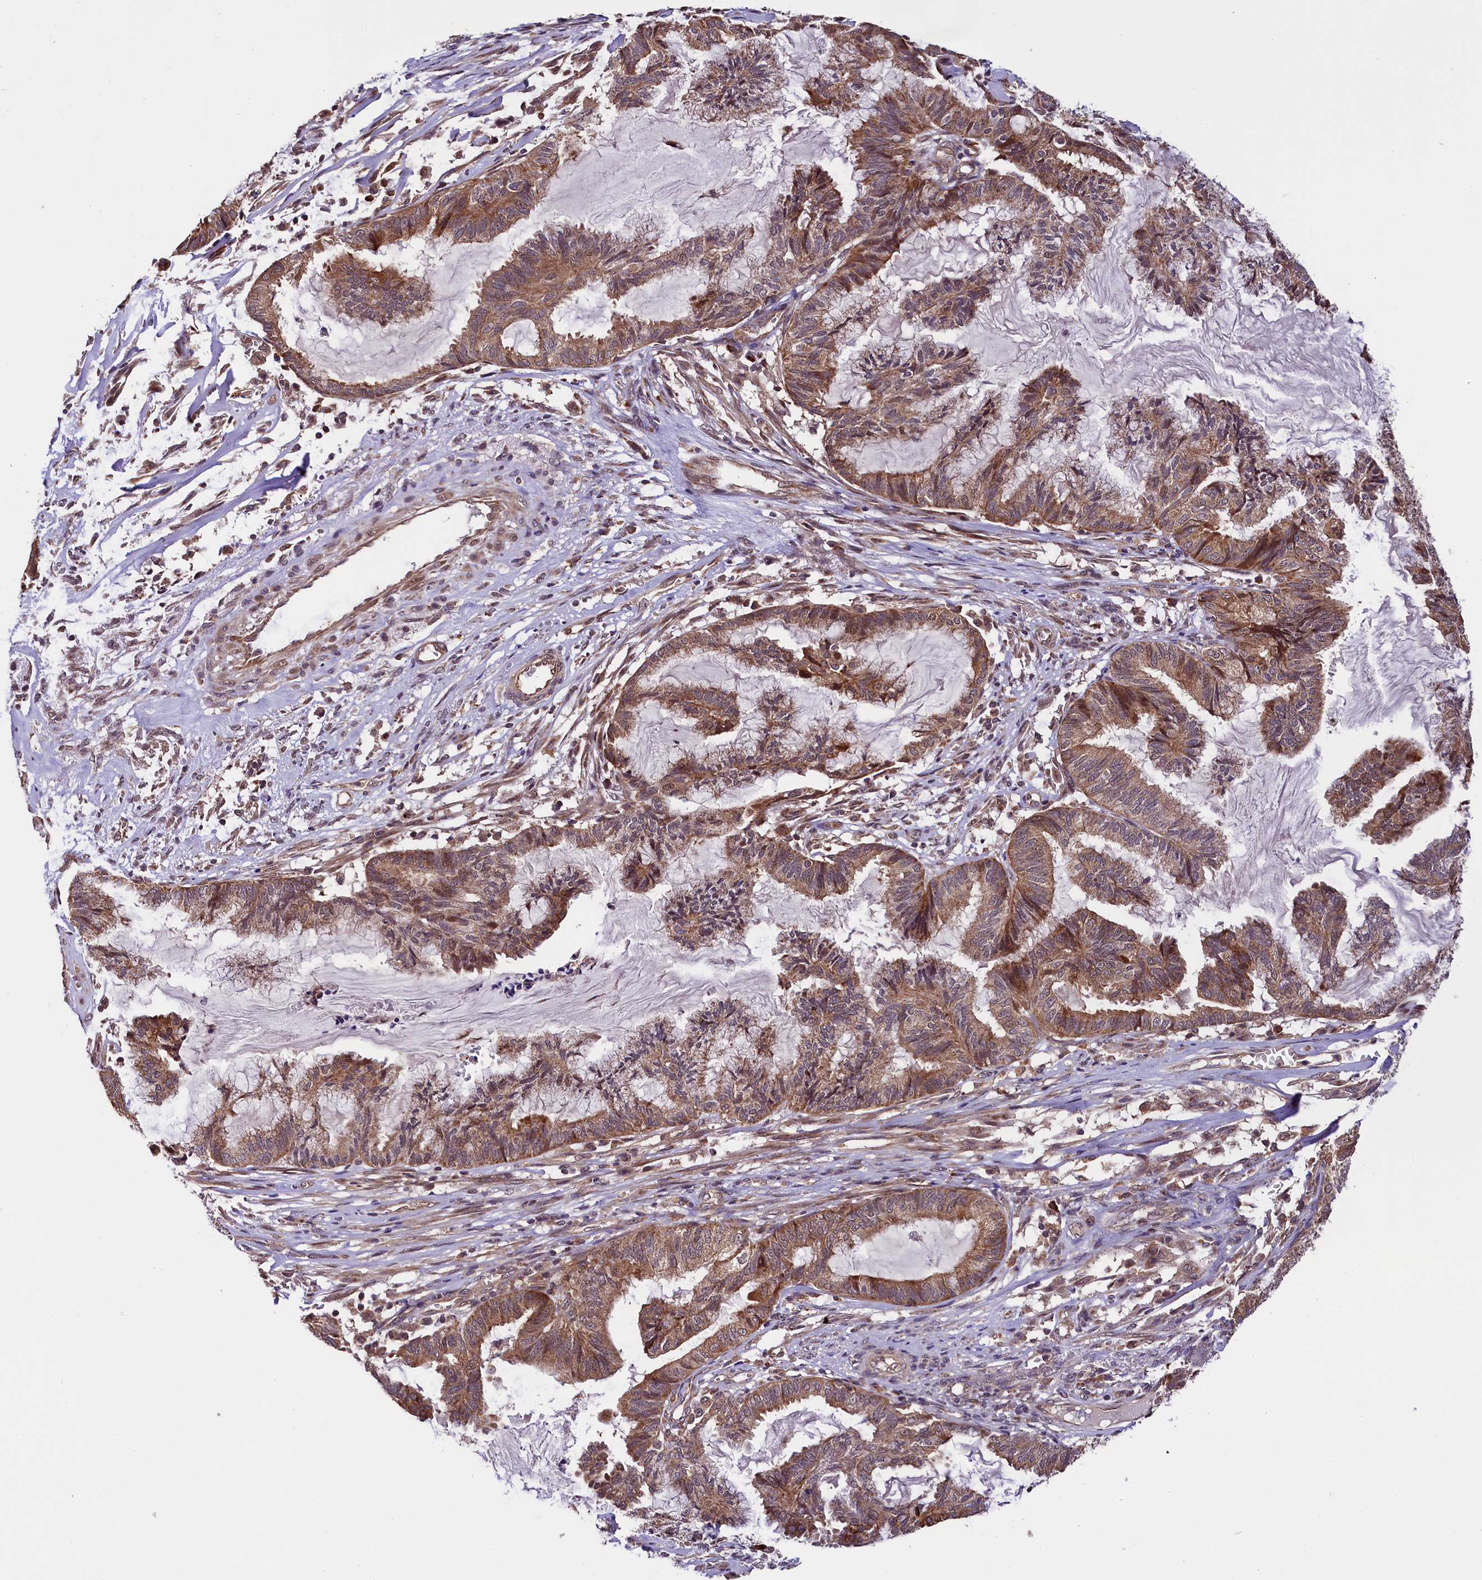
{"staining": {"intensity": "moderate", "quantity": ">75%", "location": "cytoplasmic/membranous"}, "tissue": "endometrial cancer", "cell_type": "Tumor cells", "image_type": "cancer", "snomed": [{"axis": "morphology", "description": "Adenocarcinoma, NOS"}, {"axis": "topography", "description": "Endometrium"}], "caption": "Protein analysis of endometrial adenocarcinoma tissue shows moderate cytoplasmic/membranous expression in approximately >75% of tumor cells. Immunohistochemistry stains the protein in brown and the nuclei are stained blue.", "gene": "DOHH", "patient": {"sex": "female", "age": 86}}